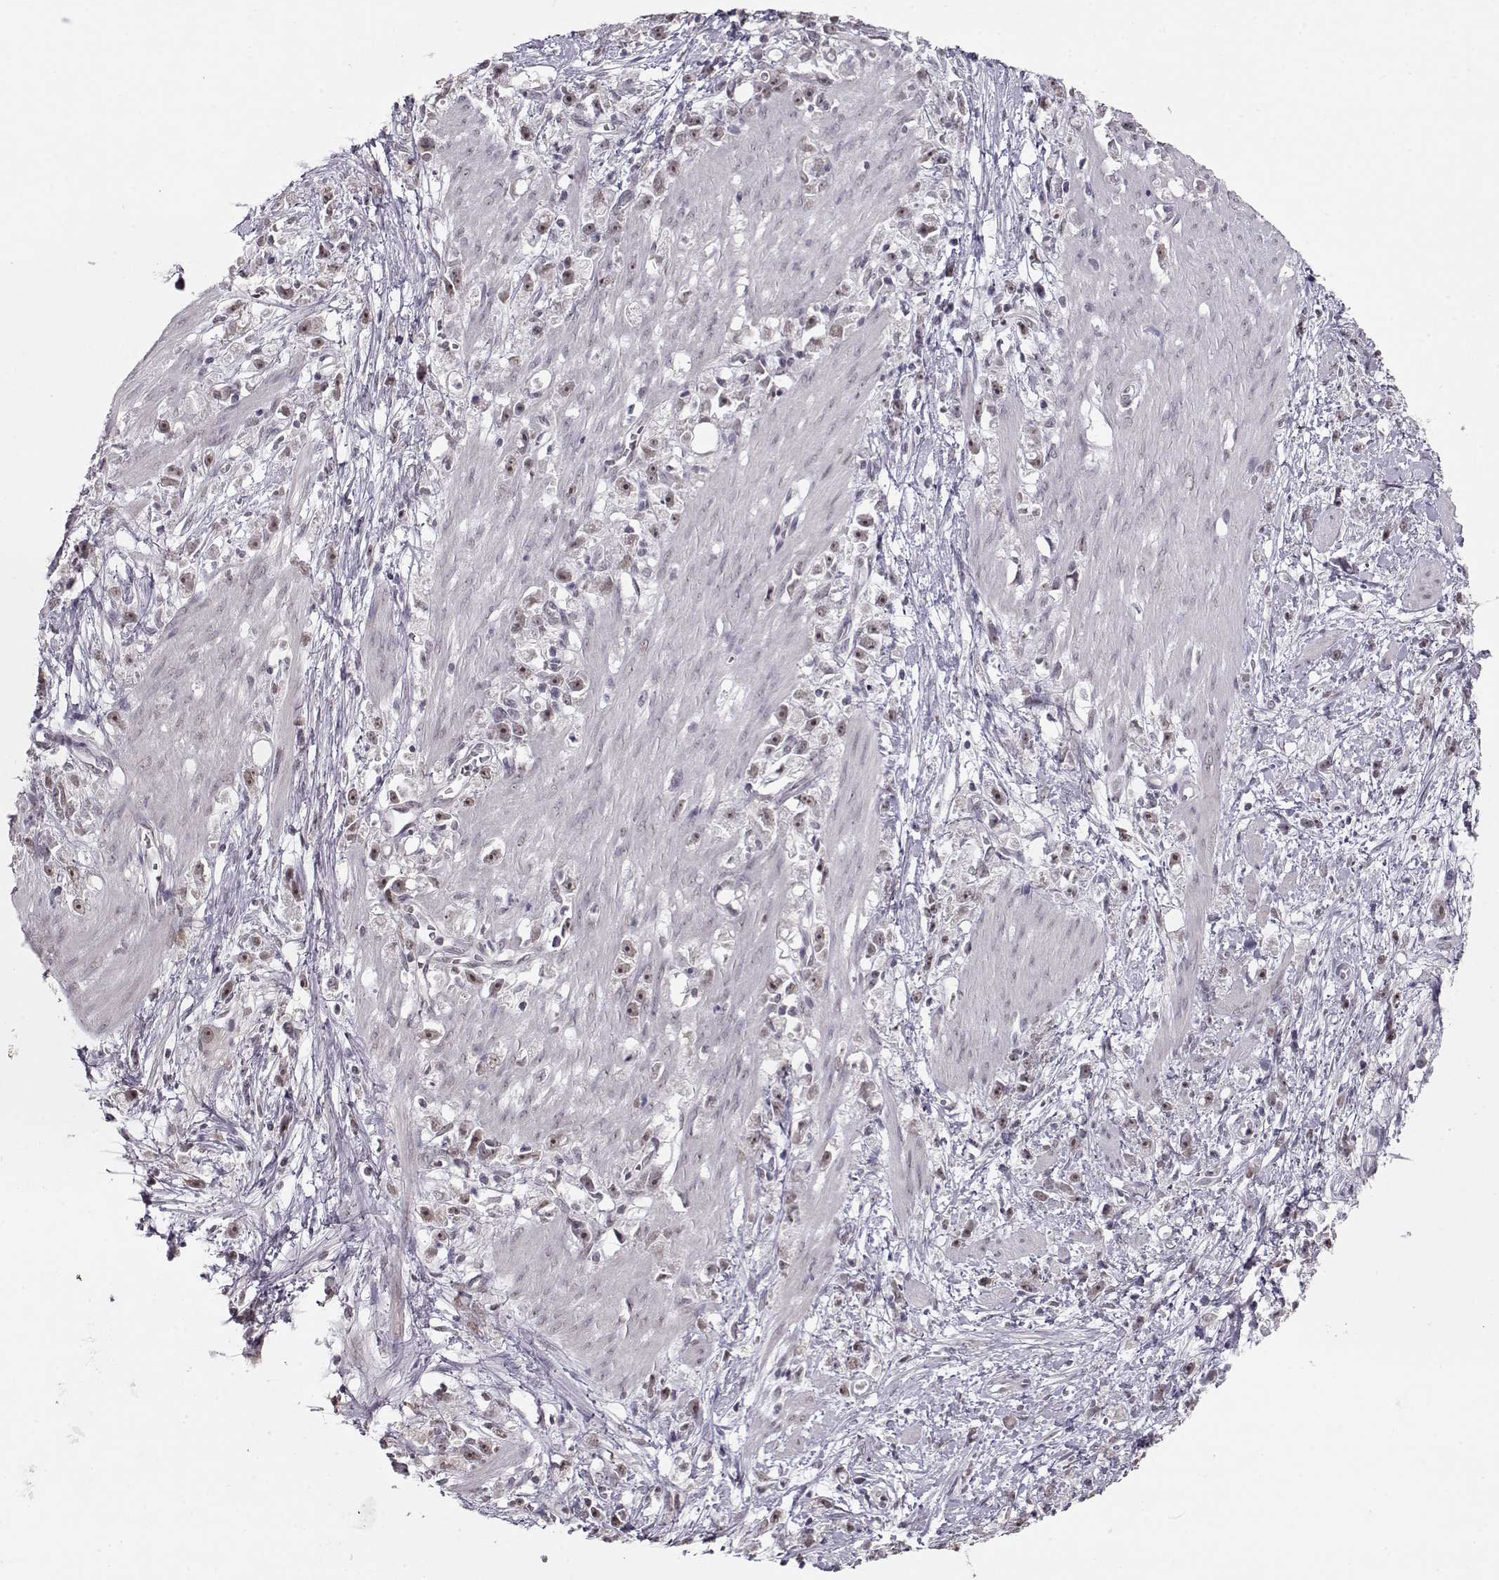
{"staining": {"intensity": "weak", "quantity": ">75%", "location": "nuclear"}, "tissue": "stomach cancer", "cell_type": "Tumor cells", "image_type": "cancer", "snomed": [{"axis": "morphology", "description": "Adenocarcinoma, NOS"}, {"axis": "topography", "description": "Stomach"}], "caption": "This photomicrograph reveals stomach adenocarcinoma stained with IHC to label a protein in brown. The nuclear of tumor cells show weak positivity for the protein. Nuclei are counter-stained blue.", "gene": "PCP4", "patient": {"sex": "female", "age": 59}}